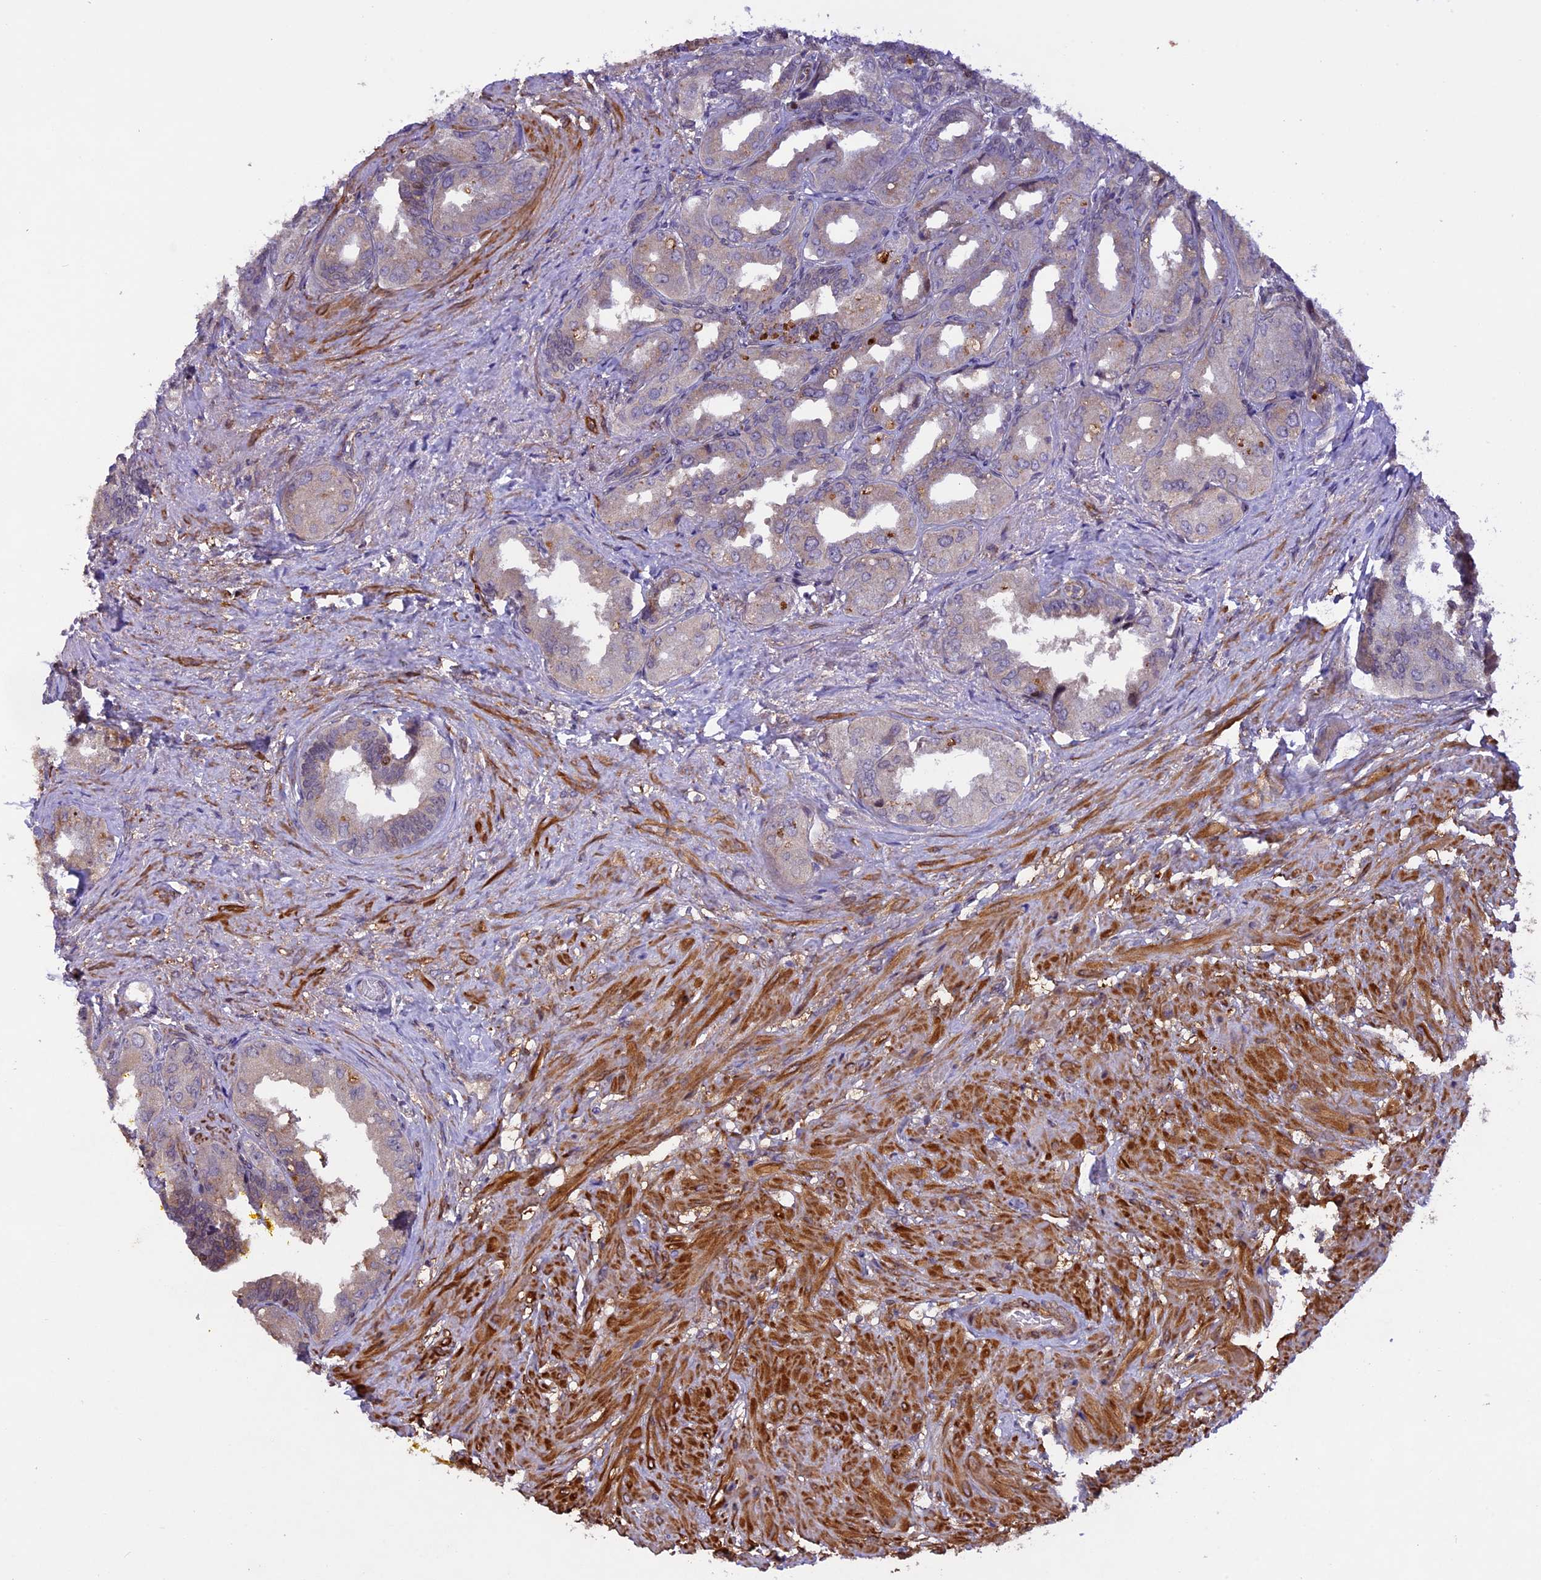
{"staining": {"intensity": "weak", "quantity": "25%-75%", "location": "cytoplasmic/membranous"}, "tissue": "seminal vesicle", "cell_type": "Glandular cells", "image_type": "normal", "snomed": [{"axis": "morphology", "description": "Normal tissue, NOS"}, {"axis": "topography", "description": "Seminal veicle"}], "caption": "Brown immunohistochemical staining in unremarkable human seminal vesicle reveals weak cytoplasmic/membranous expression in about 25%-75% of glandular cells.", "gene": "MAN2C1", "patient": {"sex": "male", "age": 63}}